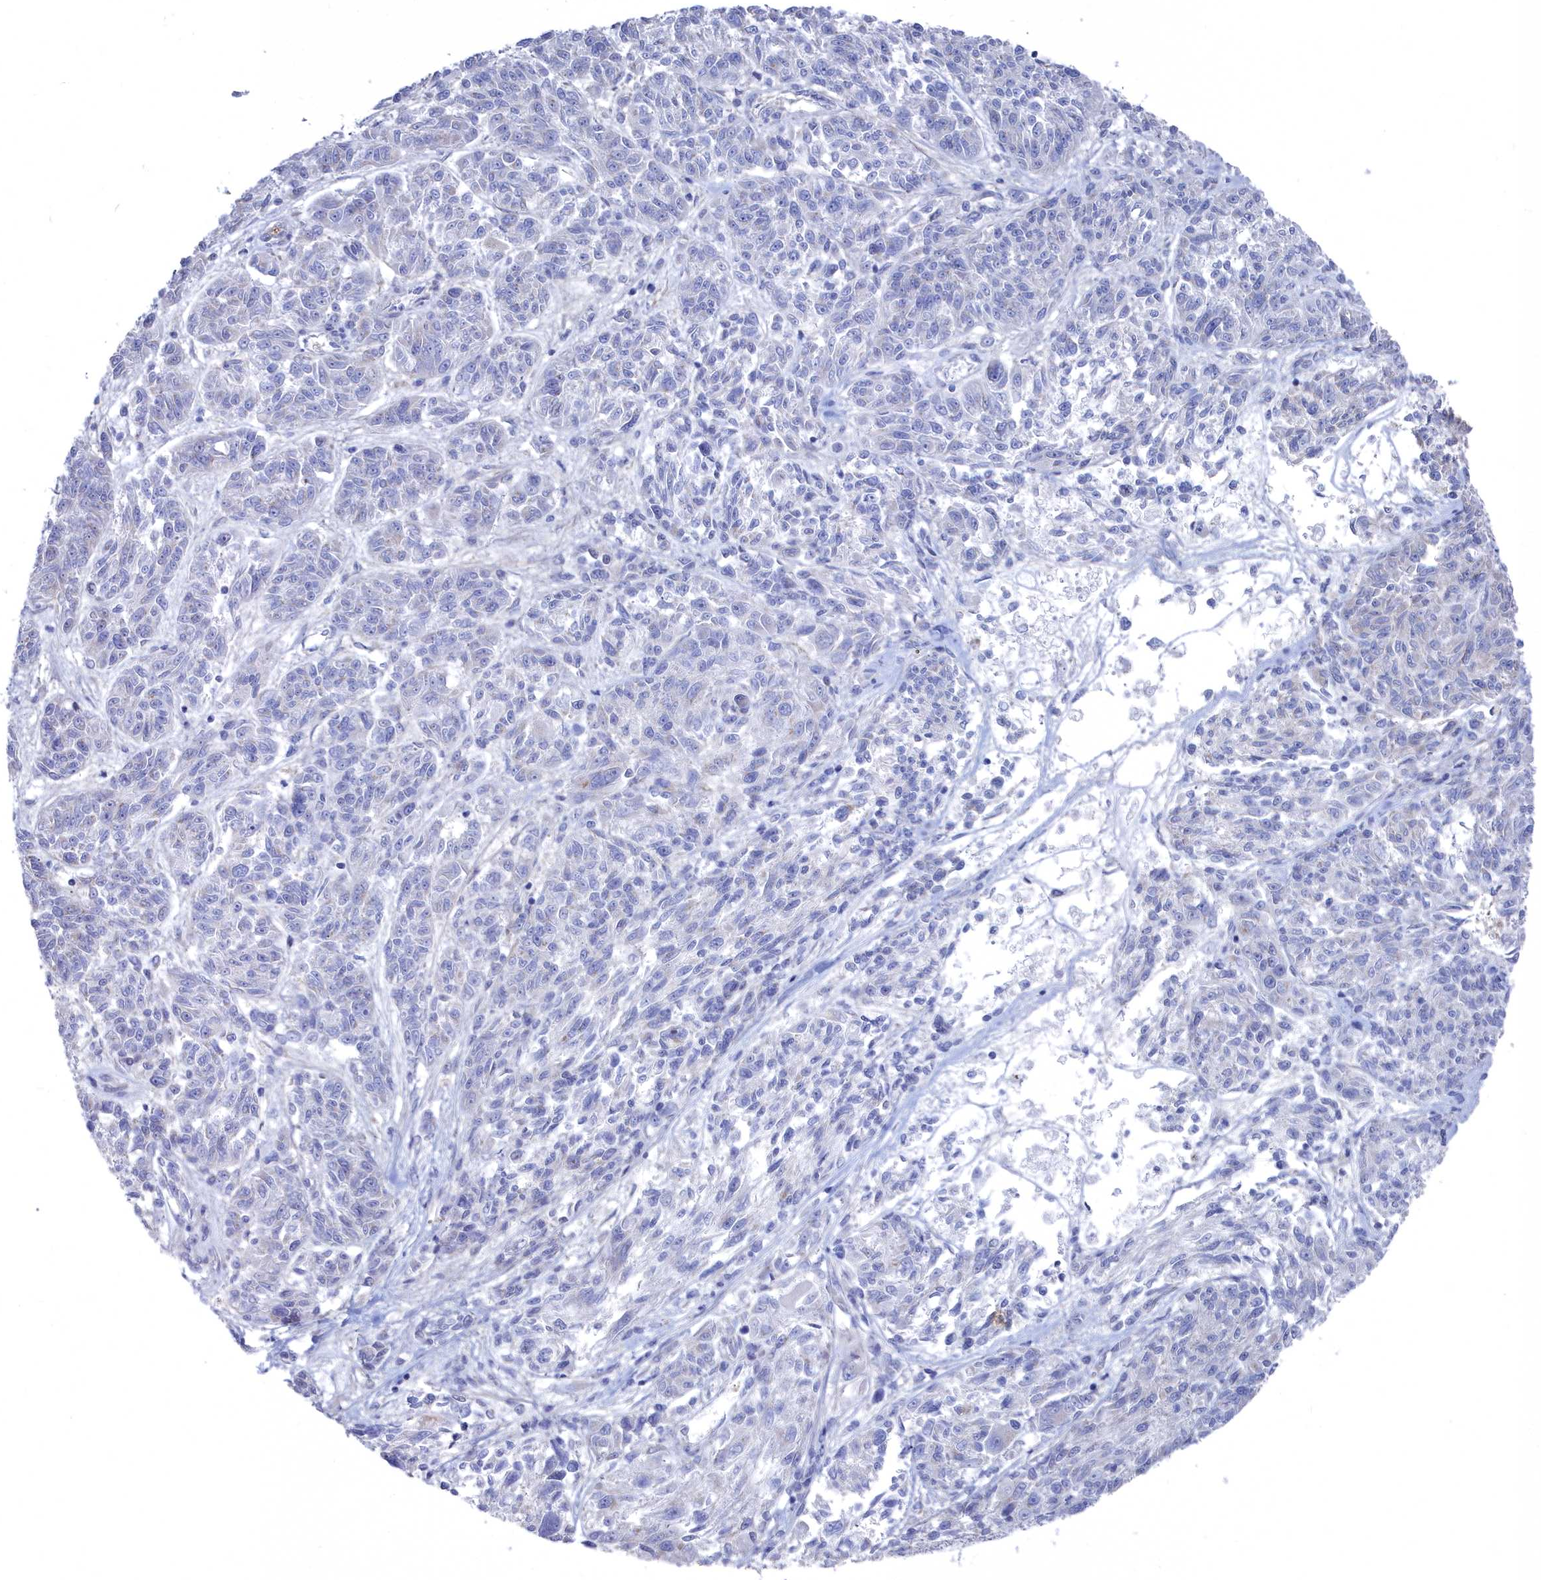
{"staining": {"intensity": "negative", "quantity": "none", "location": "none"}, "tissue": "melanoma", "cell_type": "Tumor cells", "image_type": "cancer", "snomed": [{"axis": "morphology", "description": "Malignant melanoma, NOS"}, {"axis": "topography", "description": "Skin"}], "caption": "The IHC histopathology image has no significant expression in tumor cells of melanoma tissue. The staining is performed using DAB brown chromogen with nuclei counter-stained in using hematoxylin.", "gene": "SHISAL2A", "patient": {"sex": "male", "age": 53}}